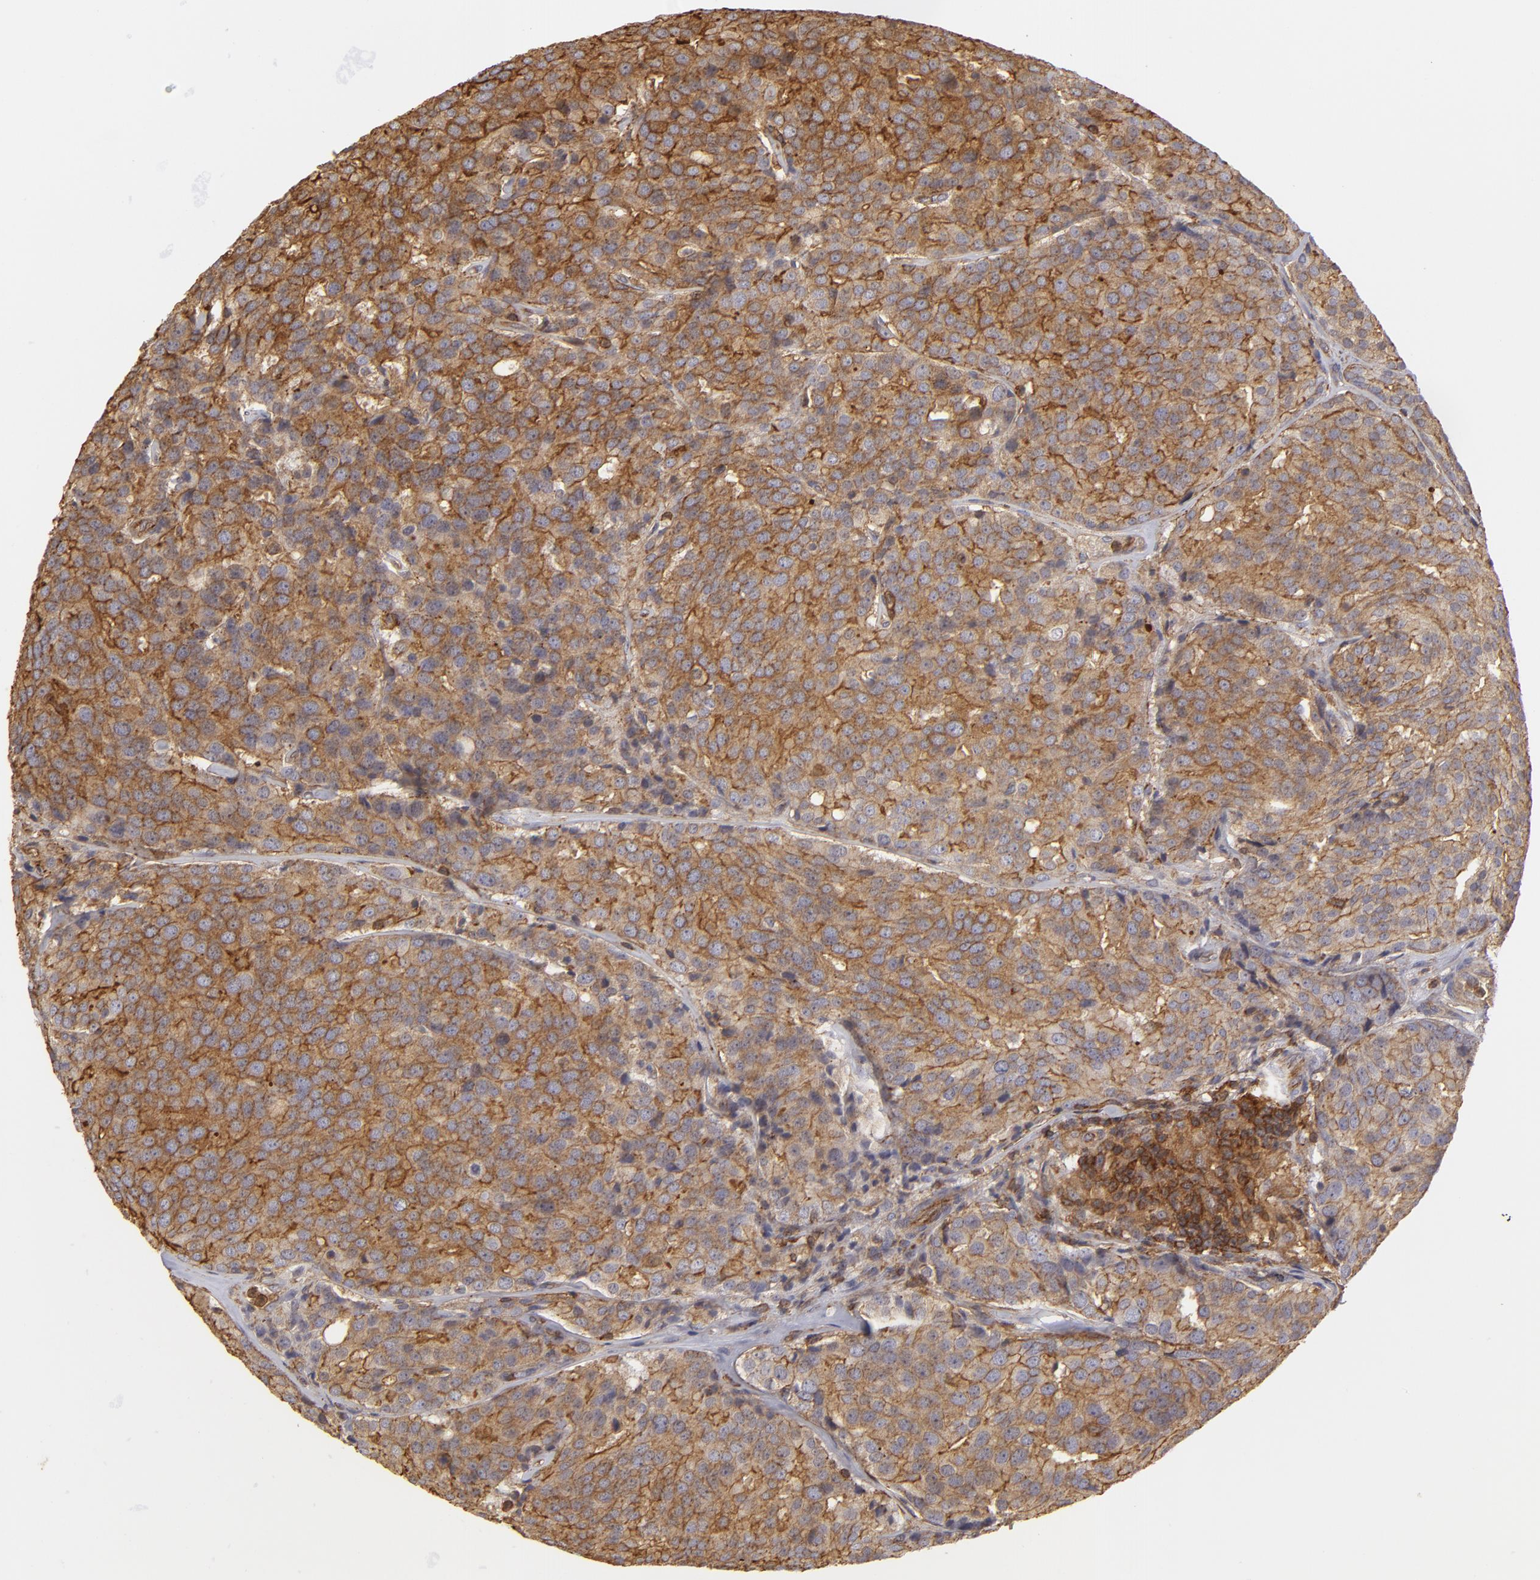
{"staining": {"intensity": "strong", "quantity": ">75%", "location": "cytoplasmic/membranous"}, "tissue": "prostate cancer", "cell_type": "Tumor cells", "image_type": "cancer", "snomed": [{"axis": "morphology", "description": "Adenocarcinoma, High grade"}, {"axis": "topography", "description": "Prostate"}], "caption": "IHC (DAB (3,3'-diaminobenzidine)) staining of prostate adenocarcinoma (high-grade) exhibits strong cytoplasmic/membranous protein staining in about >75% of tumor cells. (DAB (3,3'-diaminobenzidine) = brown stain, brightfield microscopy at high magnification).", "gene": "ACTB", "patient": {"sex": "male", "age": 64}}